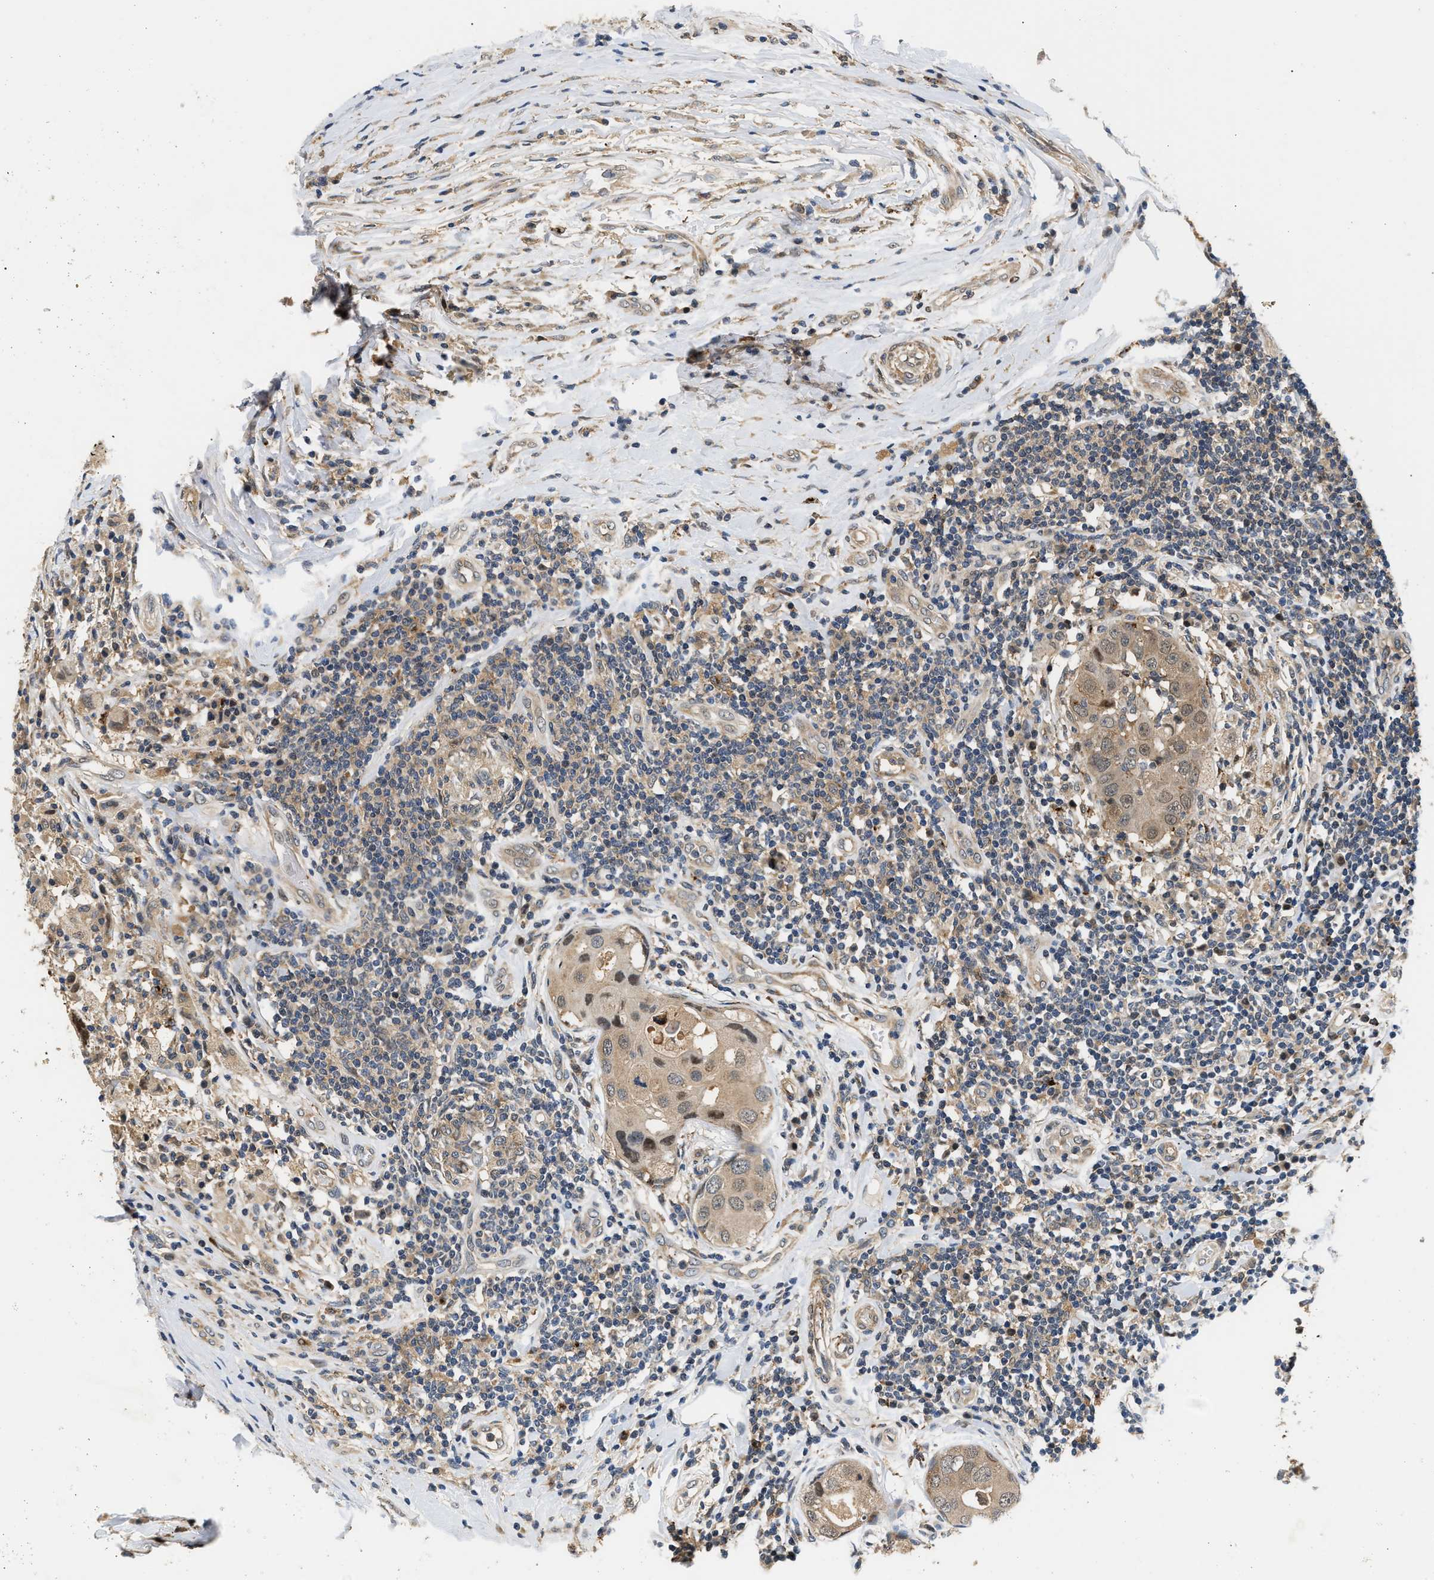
{"staining": {"intensity": "weak", "quantity": ">75%", "location": "cytoplasmic/membranous,nuclear"}, "tissue": "breast cancer", "cell_type": "Tumor cells", "image_type": "cancer", "snomed": [{"axis": "morphology", "description": "Duct carcinoma"}, {"axis": "topography", "description": "Breast"}], "caption": "A histopathology image of breast invasive ductal carcinoma stained for a protein displays weak cytoplasmic/membranous and nuclear brown staining in tumor cells.", "gene": "LARP6", "patient": {"sex": "female", "age": 27}}